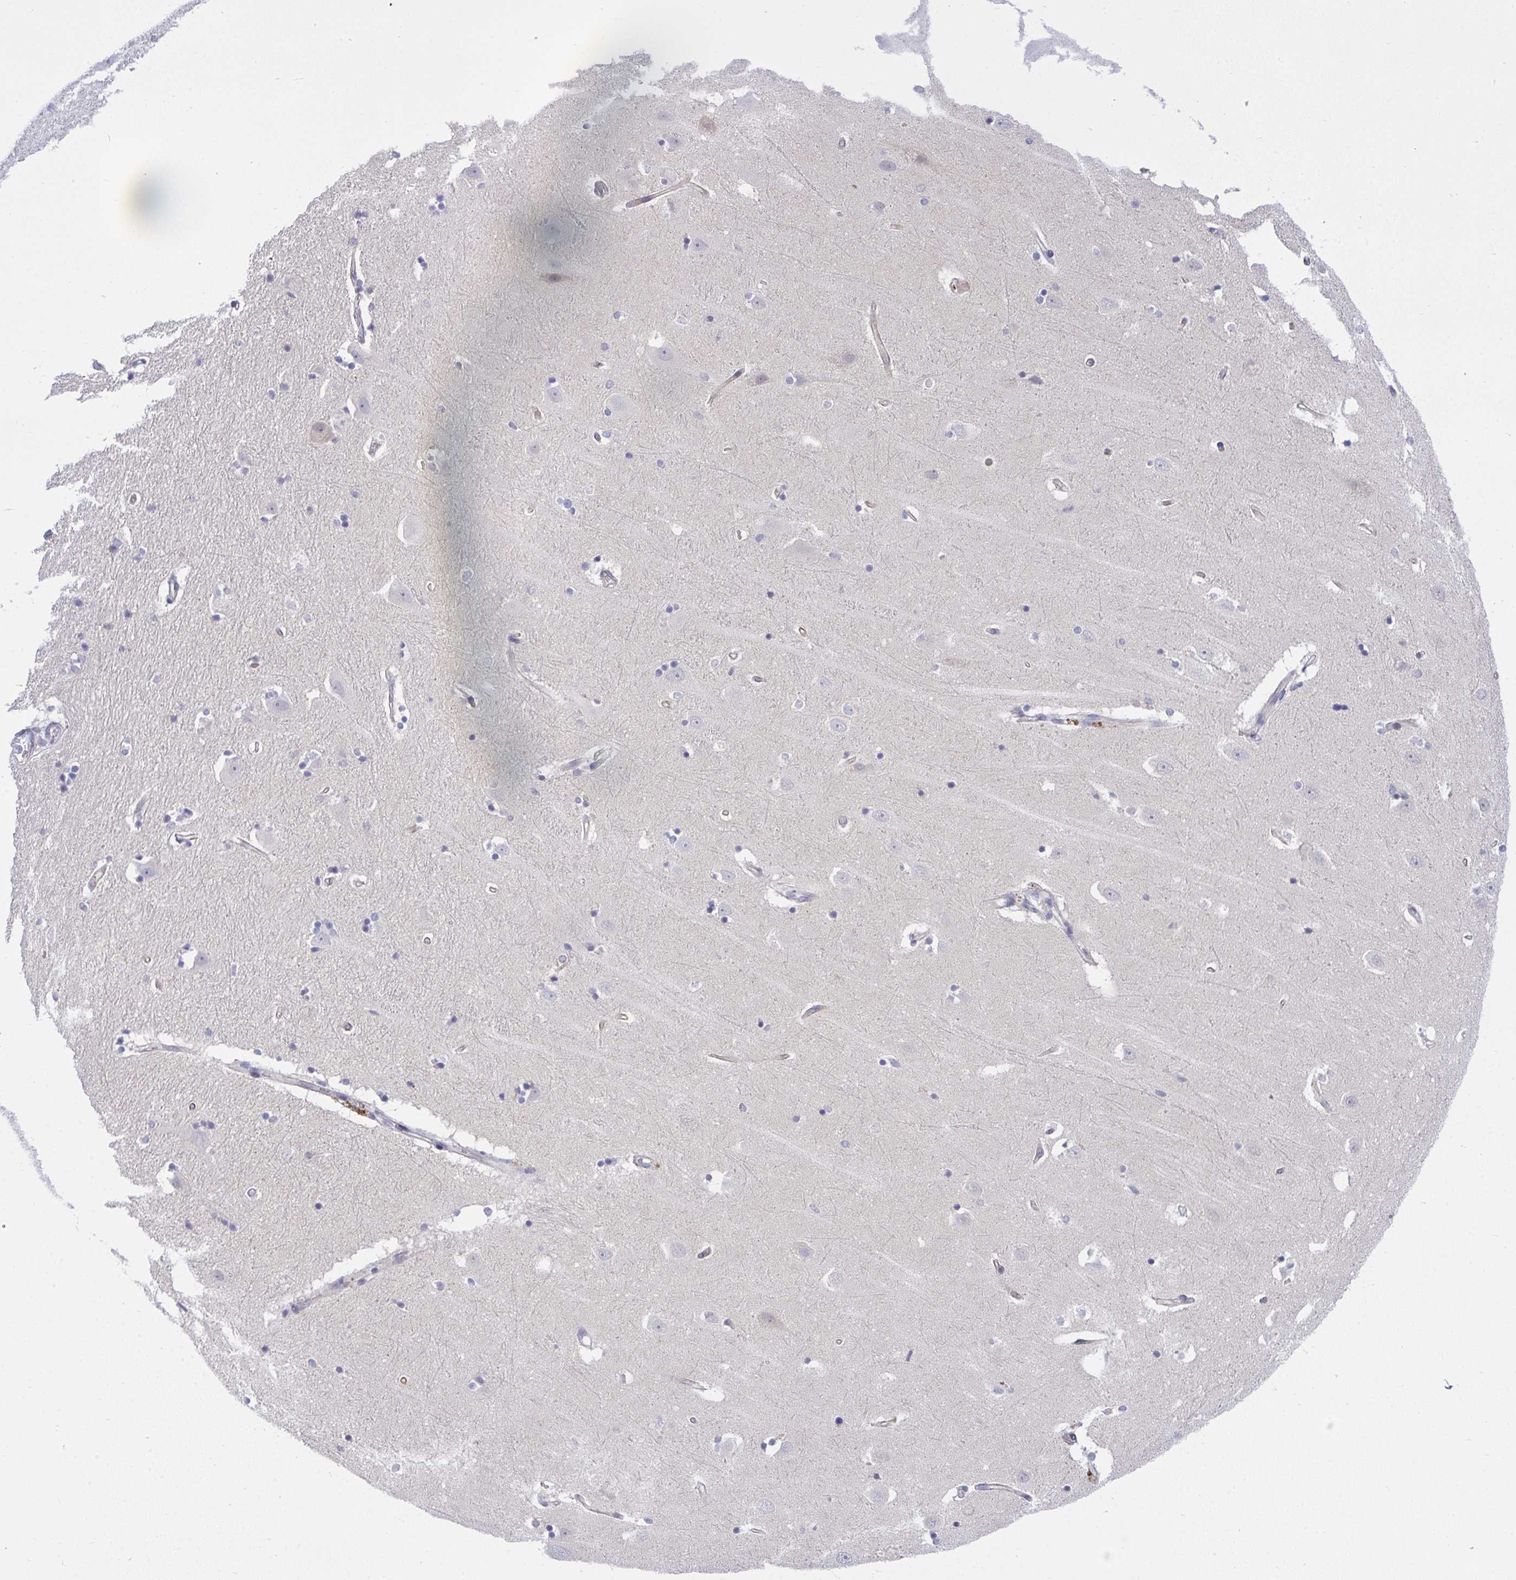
{"staining": {"intensity": "negative", "quantity": "none", "location": "none"}, "tissue": "hippocampus", "cell_type": "Glial cells", "image_type": "normal", "snomed": [{"axis": "morphology", "description": "Normal tissue, NOS"}, {"axis": "topography", "description": "Hippocampus"}], "caption": "This is an IHC image of benign hippocampus. There is no expression in glial cells.", "gene": "TMEM82", "patient": {"sex": "male", "age": 63}}